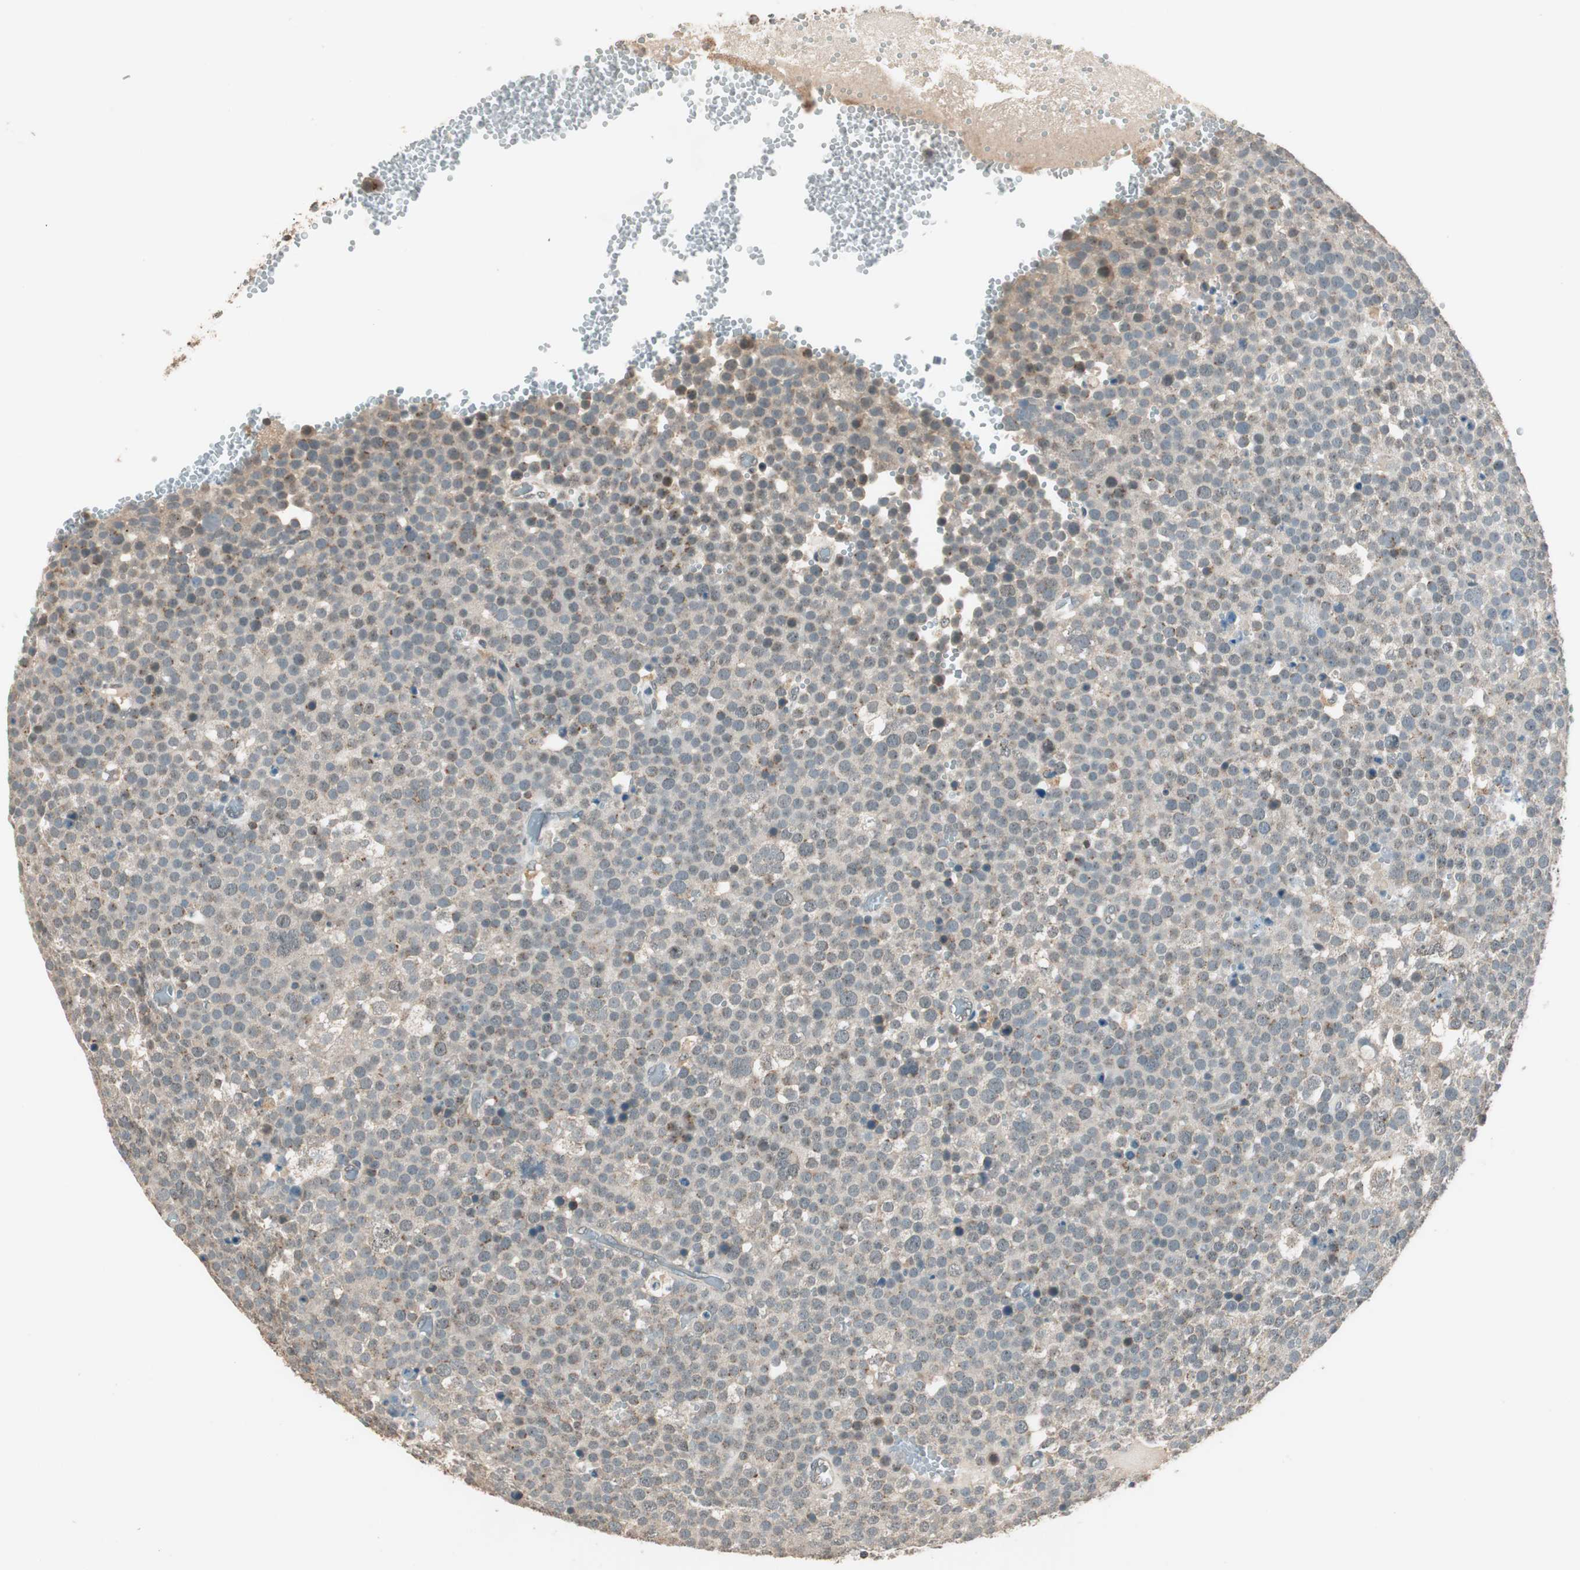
{"staining": {"intensity": "weak", "quantity": "25%-75%", "location": "cytoplasmic/membranous"}, "tissue": "testis cancer", "cell_type": "Tumor cells", "image_type": "cancer", "snomed": [{"axis": "morphology", "description": "Seminoma, NOS"}, {"axis": "topography", "description": "Testis"}], "caption": "Immunohistochemistry (IHC) of human testis cancer (seminoma) demonstrates low levels of weak cytoplasmic/membranous expression in about 25%-75% of tumor cells.", "gene": "TRIM21", "patient": {"sex": "male", "age": 71}}